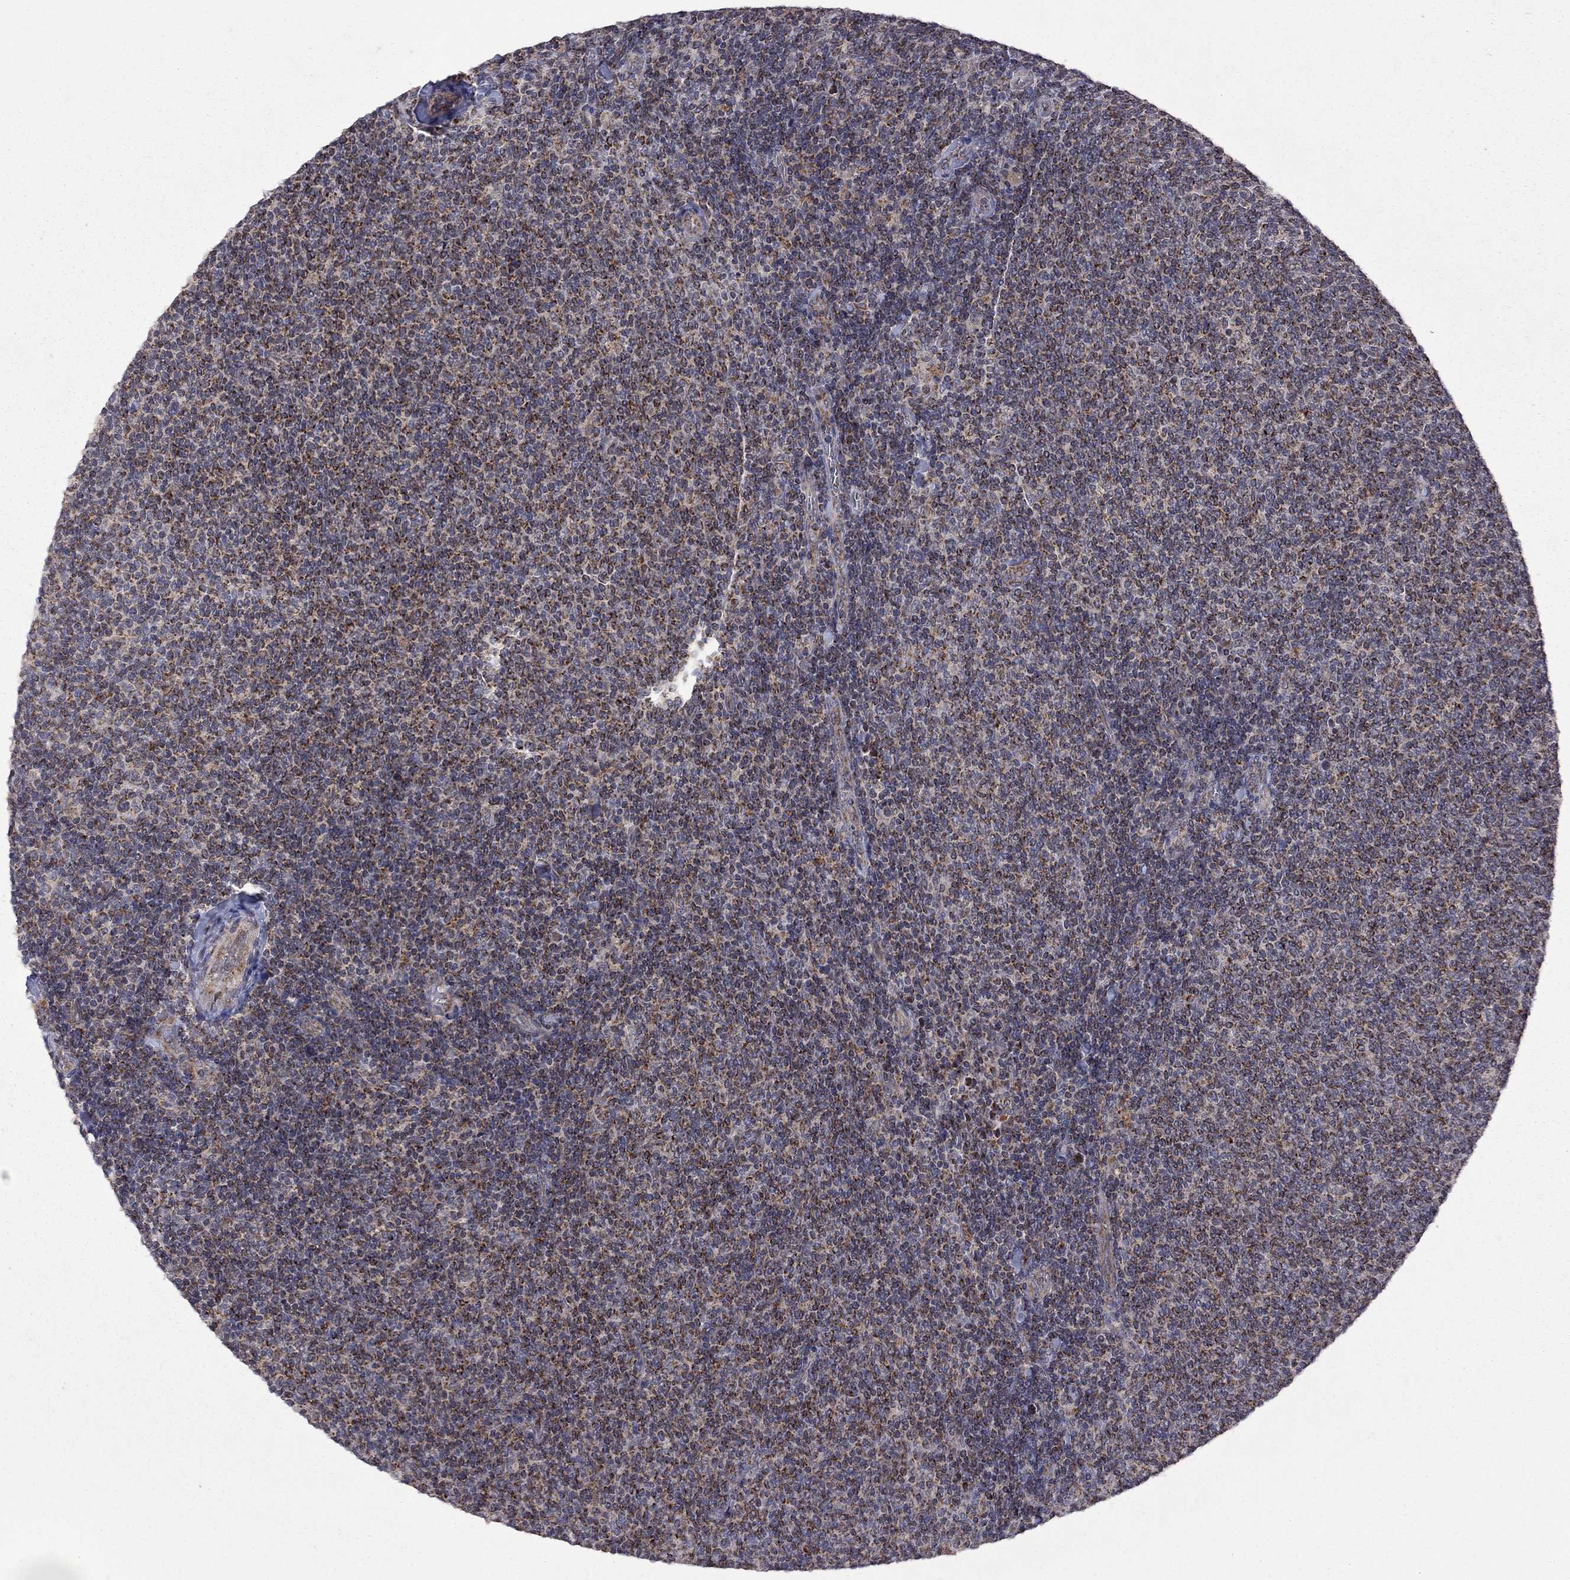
{"staining": {"intensity": "strong", "quantity": ">75%", "location": "cytoplasmic/membranous"}, "tissue": "lymphoma", "cell_type": "Tumor cells", "image_type": "cancer", "snomed": [{"axis": "morphology", "description": "Malignant lymphoma, non-Hodgkin's type, Low grade"}, {"axis": "topography", "description": "Lymph node"}], "caption": "The photomicrograph displays a brown stain indicating the presence of a protein in the cytoplasmic/membranous of tumor cells in malignant lymphoma, non-Hodgkin's type (low-grade).", "gene": "NDUFB1", "patient": {"sex": "male", "age": 52}}